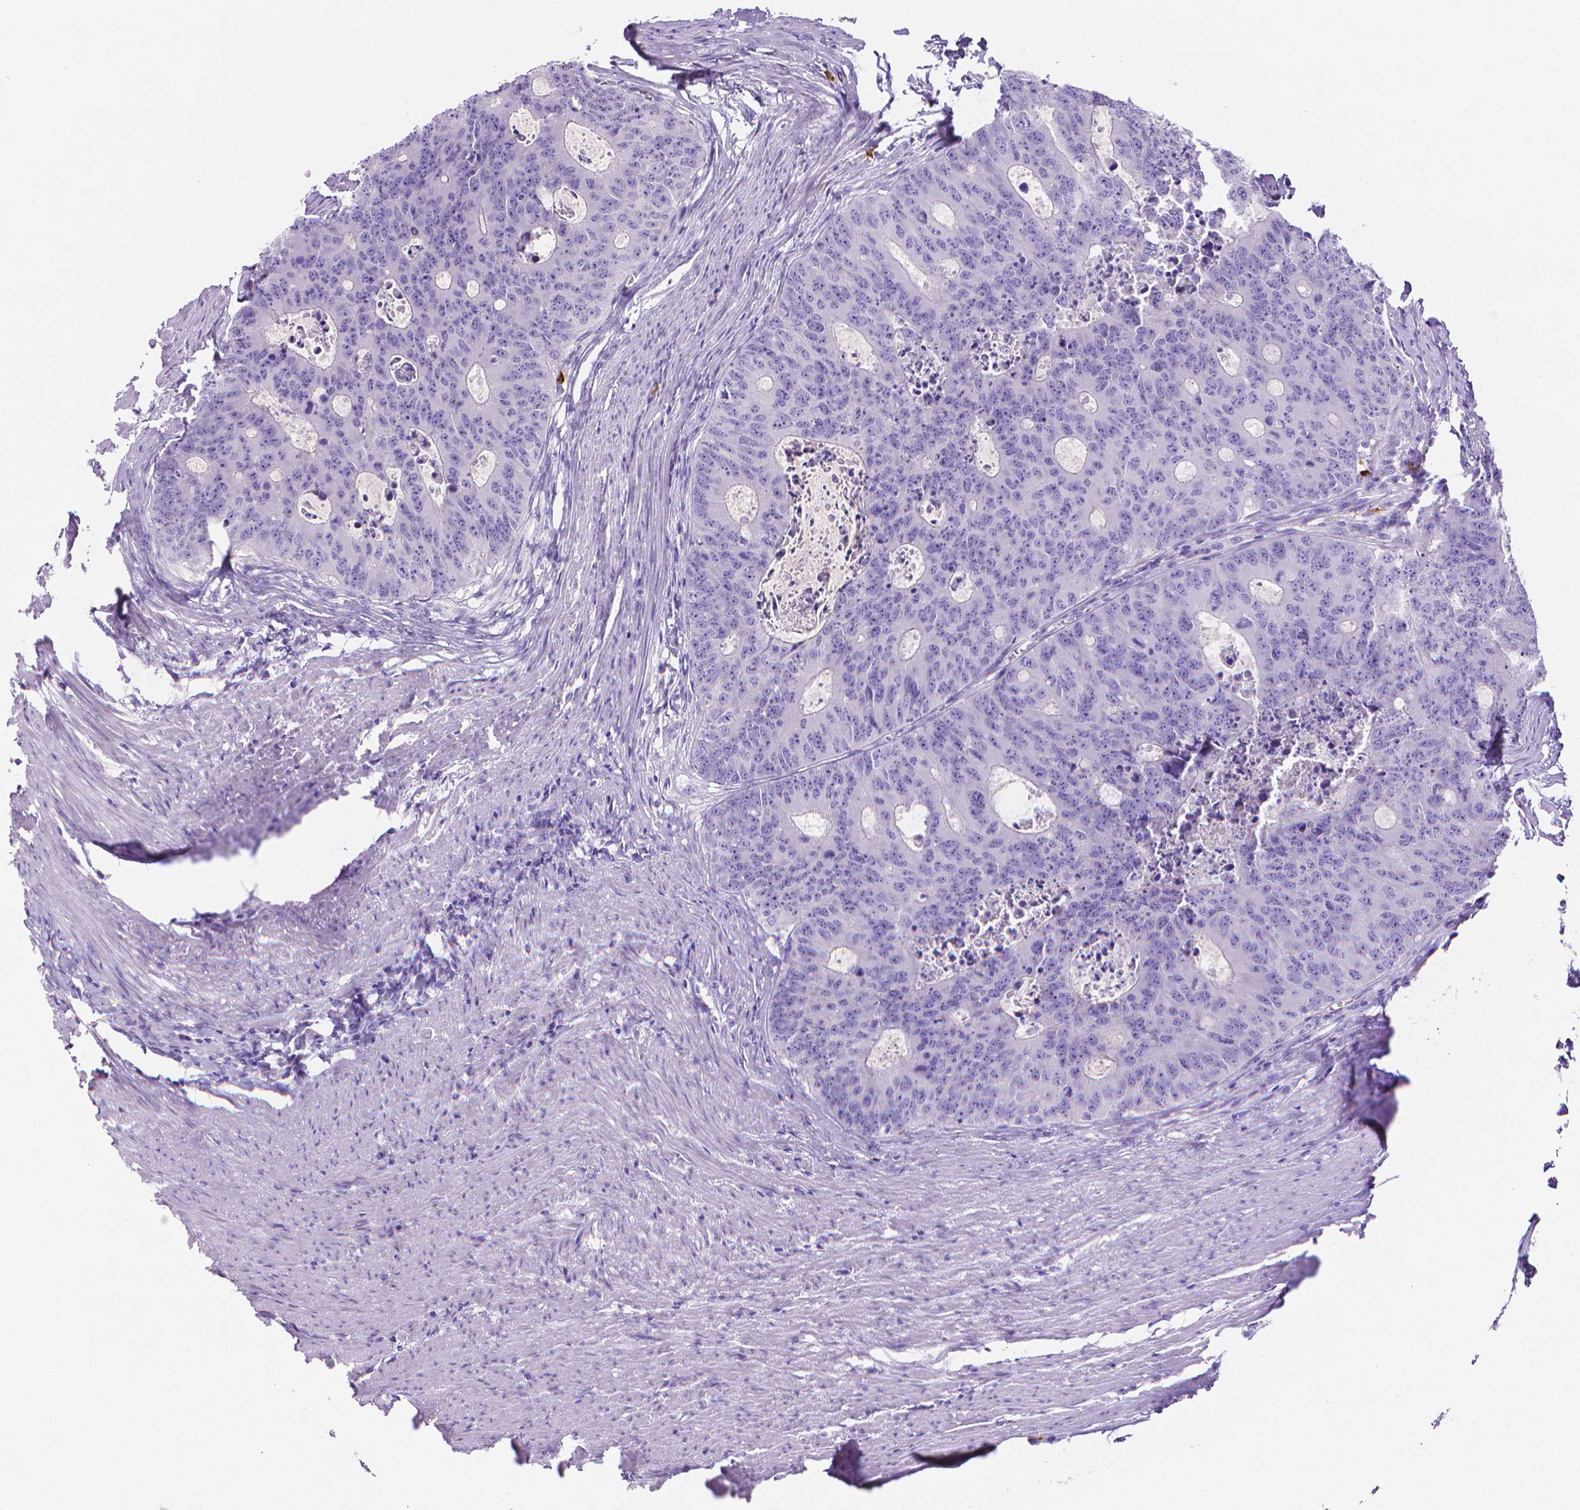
{"staining": {"intensity": "negative", "quantity": "none", "location": "none"}, "tissue": "colorectal cancer", "cell_type": "Tumor cells", "image_type": "cancer", "snomed": [{"axis": "morphology", "description": "Adenocarcinoma, NOS"}, {"axis": "topography", "description": "Colon"}], "caption": "An immunohistochemistry histopathology image of colorectal cancer is shown. There is no staining in tumor cells of colorectal cancer.", "gene": "MMP9", "patient": {"sex": "male", "age": 67}}